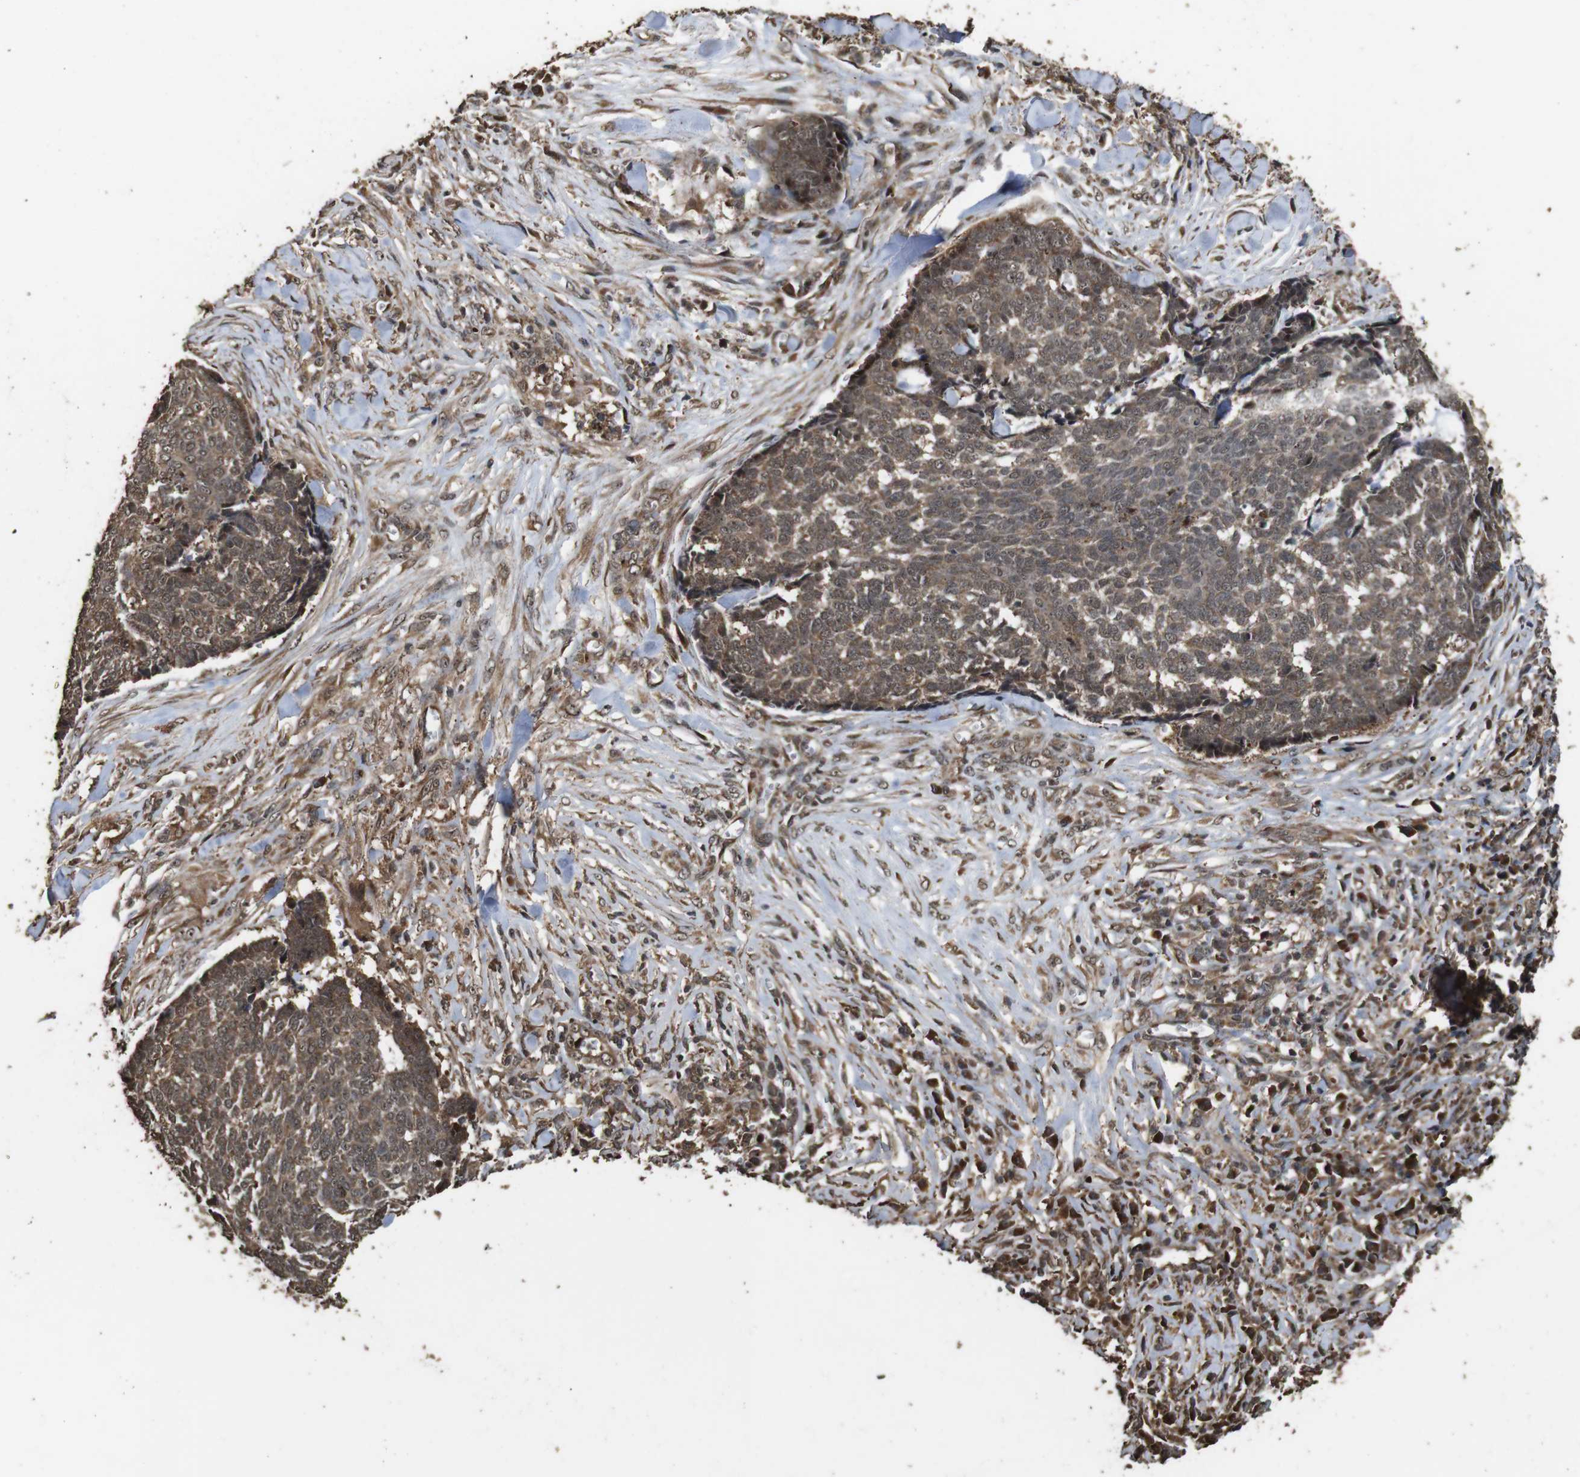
{"staining": {"intensity": "weak", "quantity": ">75%", "location": "cytoplasmic/membranous,nuclear"}, "tissue": "skin cancer", "cell_type": "Tumor cells", "image_type": "cancer", "snomed": [{"axis": "morphology", "description": "Basal cell carcinoma"}, {"axis": "topography", "description": "Skin"}], "caption": "Protein expression analysis of skin cancer (basal cell carcinoma) displays weak cytoplasmic/membranous and nuclear expression in approximately >75% of tumor cells.", "gene": "RRAS2", "patient": {"sex": "male", "age": 84}}